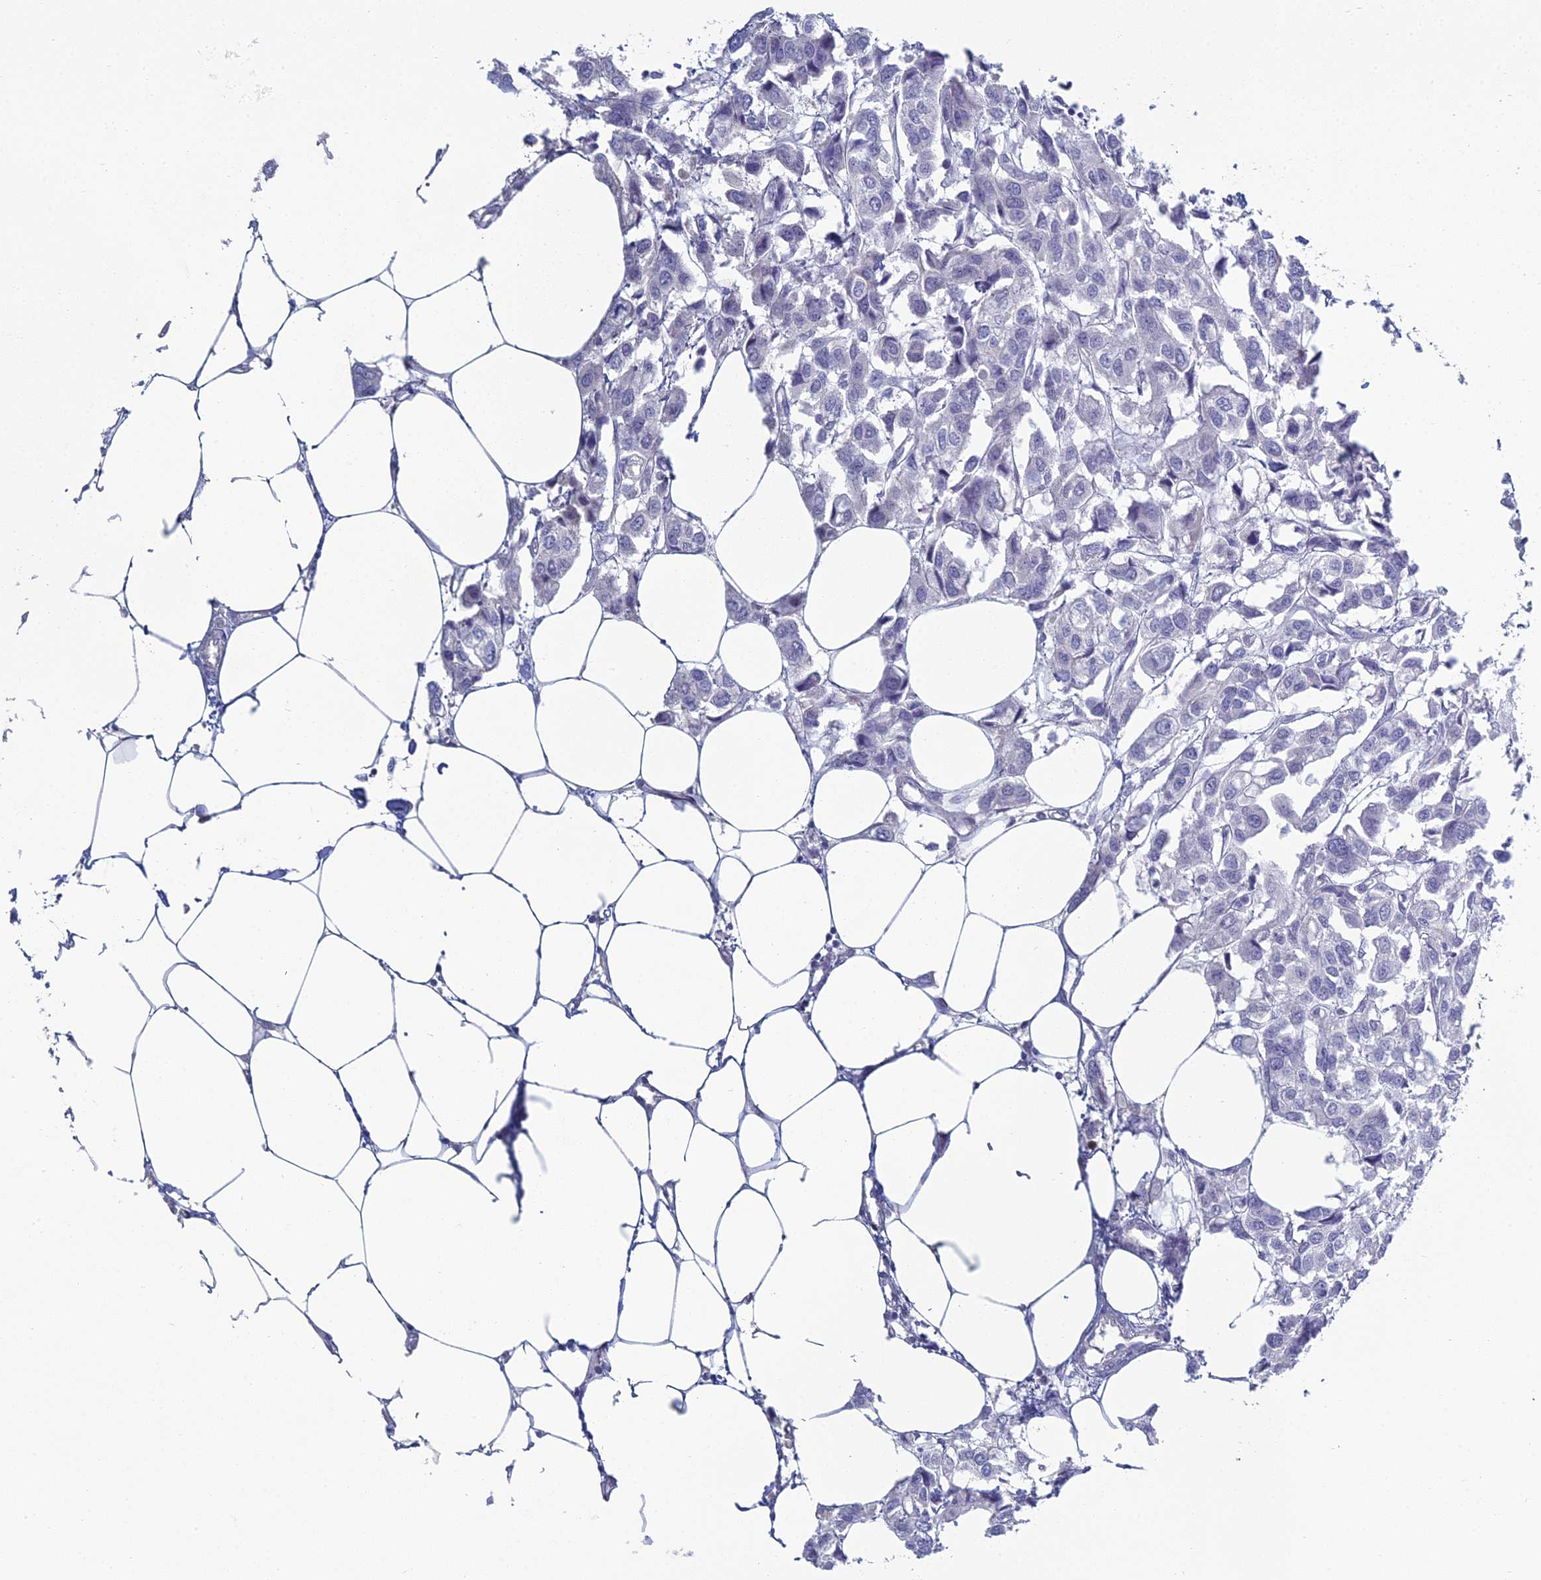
{"staining": {"intensity": "negative", "quantity": "none", "location": "none"}, "tissue": "urothelial cancer", "cell_type": "Tumor cells", "image_type": "cancer", "snomed": [{"axis": "morphology", "description": "Urothelial carcinoma, High grade"}, {"axis": "topography", "description": "Urinary bladder"}], "caption": "This photomicrograph is of high-grade urothelial carcinoma stained with IHC to label a protein in brown with the nuclei are counter-stained blue. There is no expression in tumor cells.", "gene": "MUC13", "patient": {"sex": "male", "age": 67}}